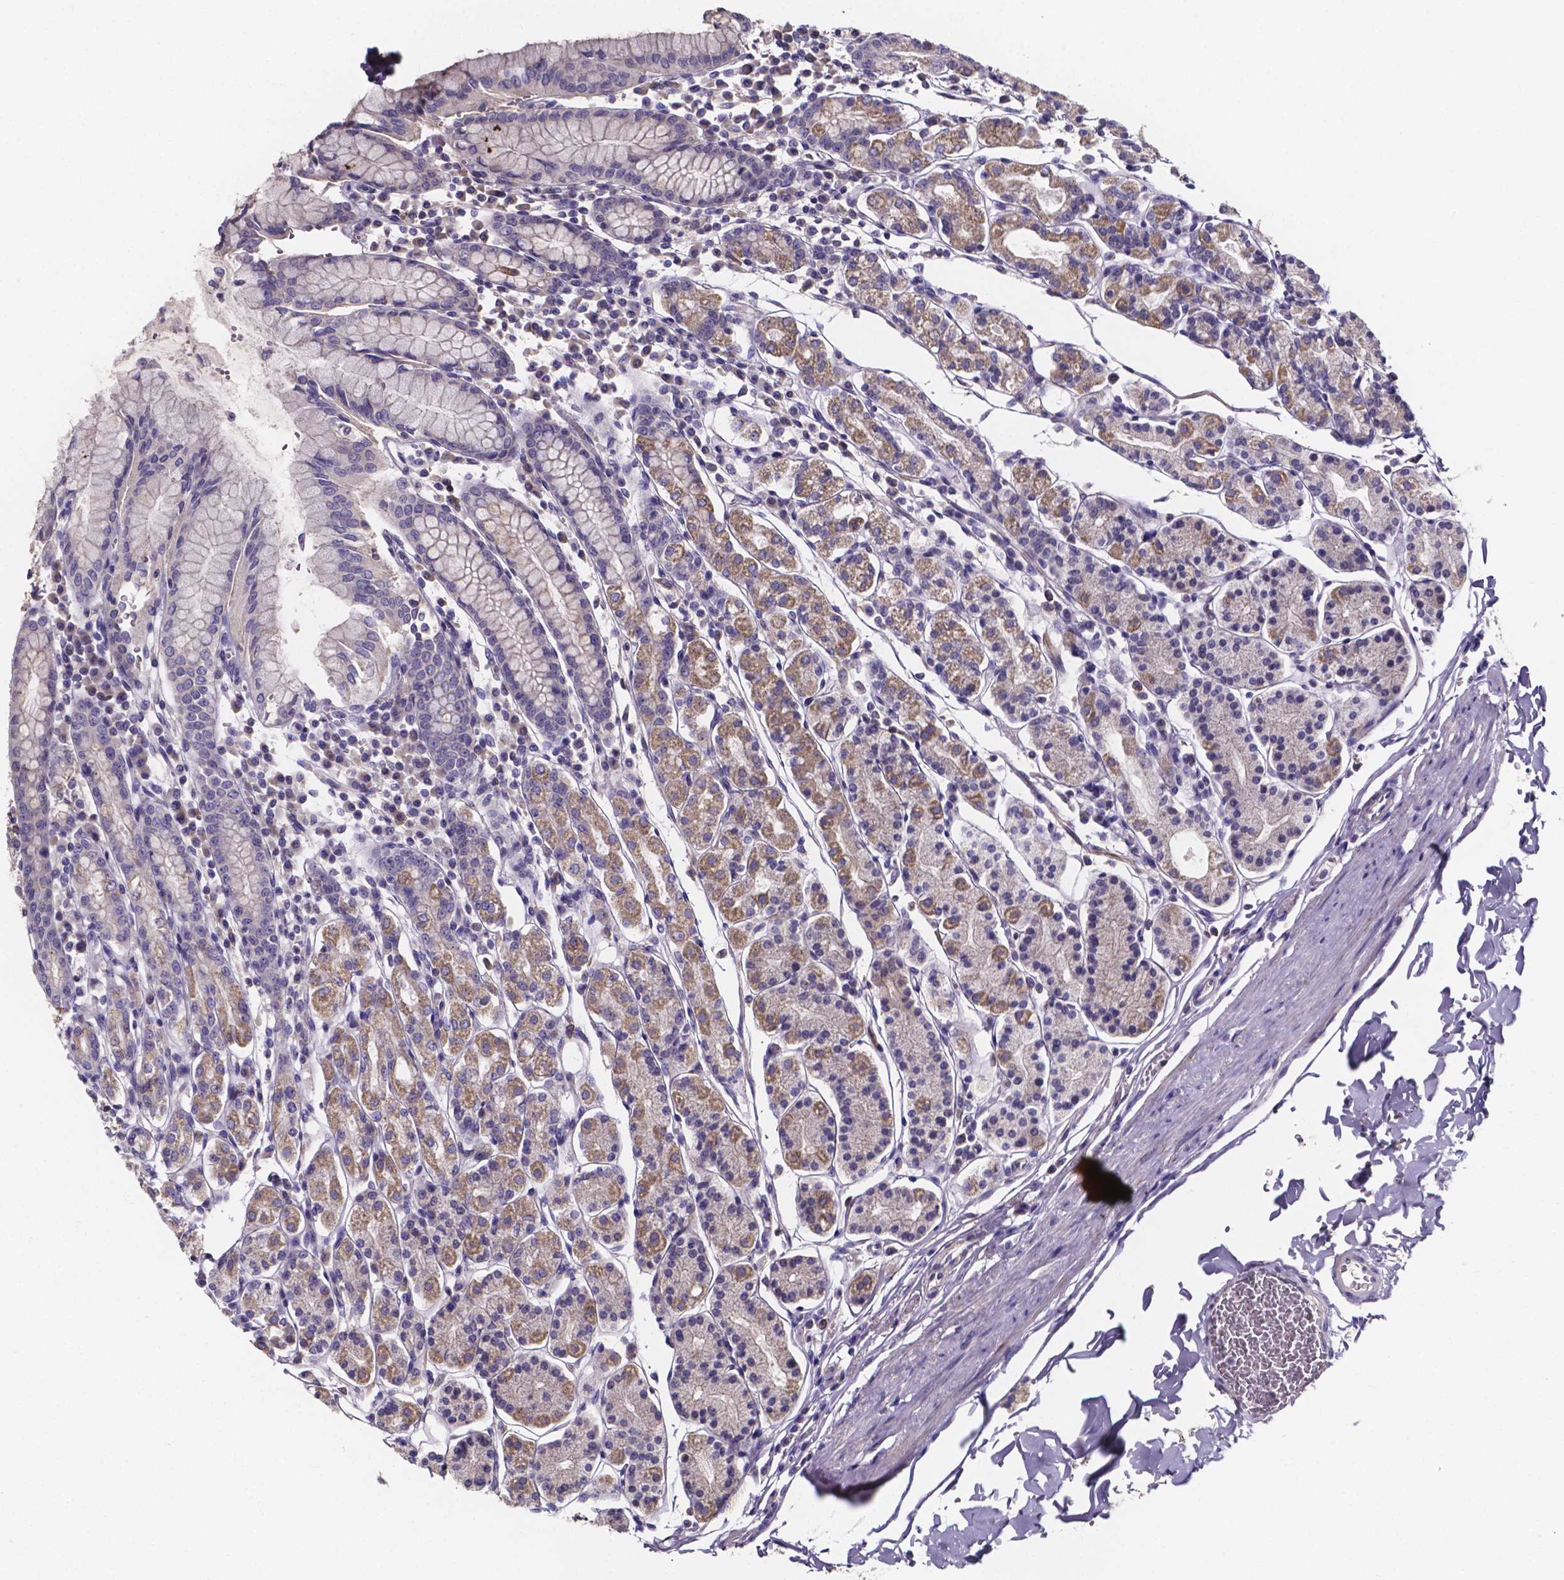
{"staining": {"intensity": "weak", "quantity": "25%-75%", "location": "cytoplasmic/membranous"}, "tissue": "stomach", "cell_type": "Glandular cells", "image_type": "normal", "snomed": [{"axis": "morphology", "description": "Normal tissue, NOS"}, {"axis": "topography", "description": "Stomach, upper"}, {"axis": "topography", "description": "Stomach"}], "caption": "Stomach stained with a brown dye reveals weak cytoplasmic/membranous positive expression in about 25%-75% of glandular cells.", "gene": "SPOCD1", "patient": {"sex": "male", "age": 62}}